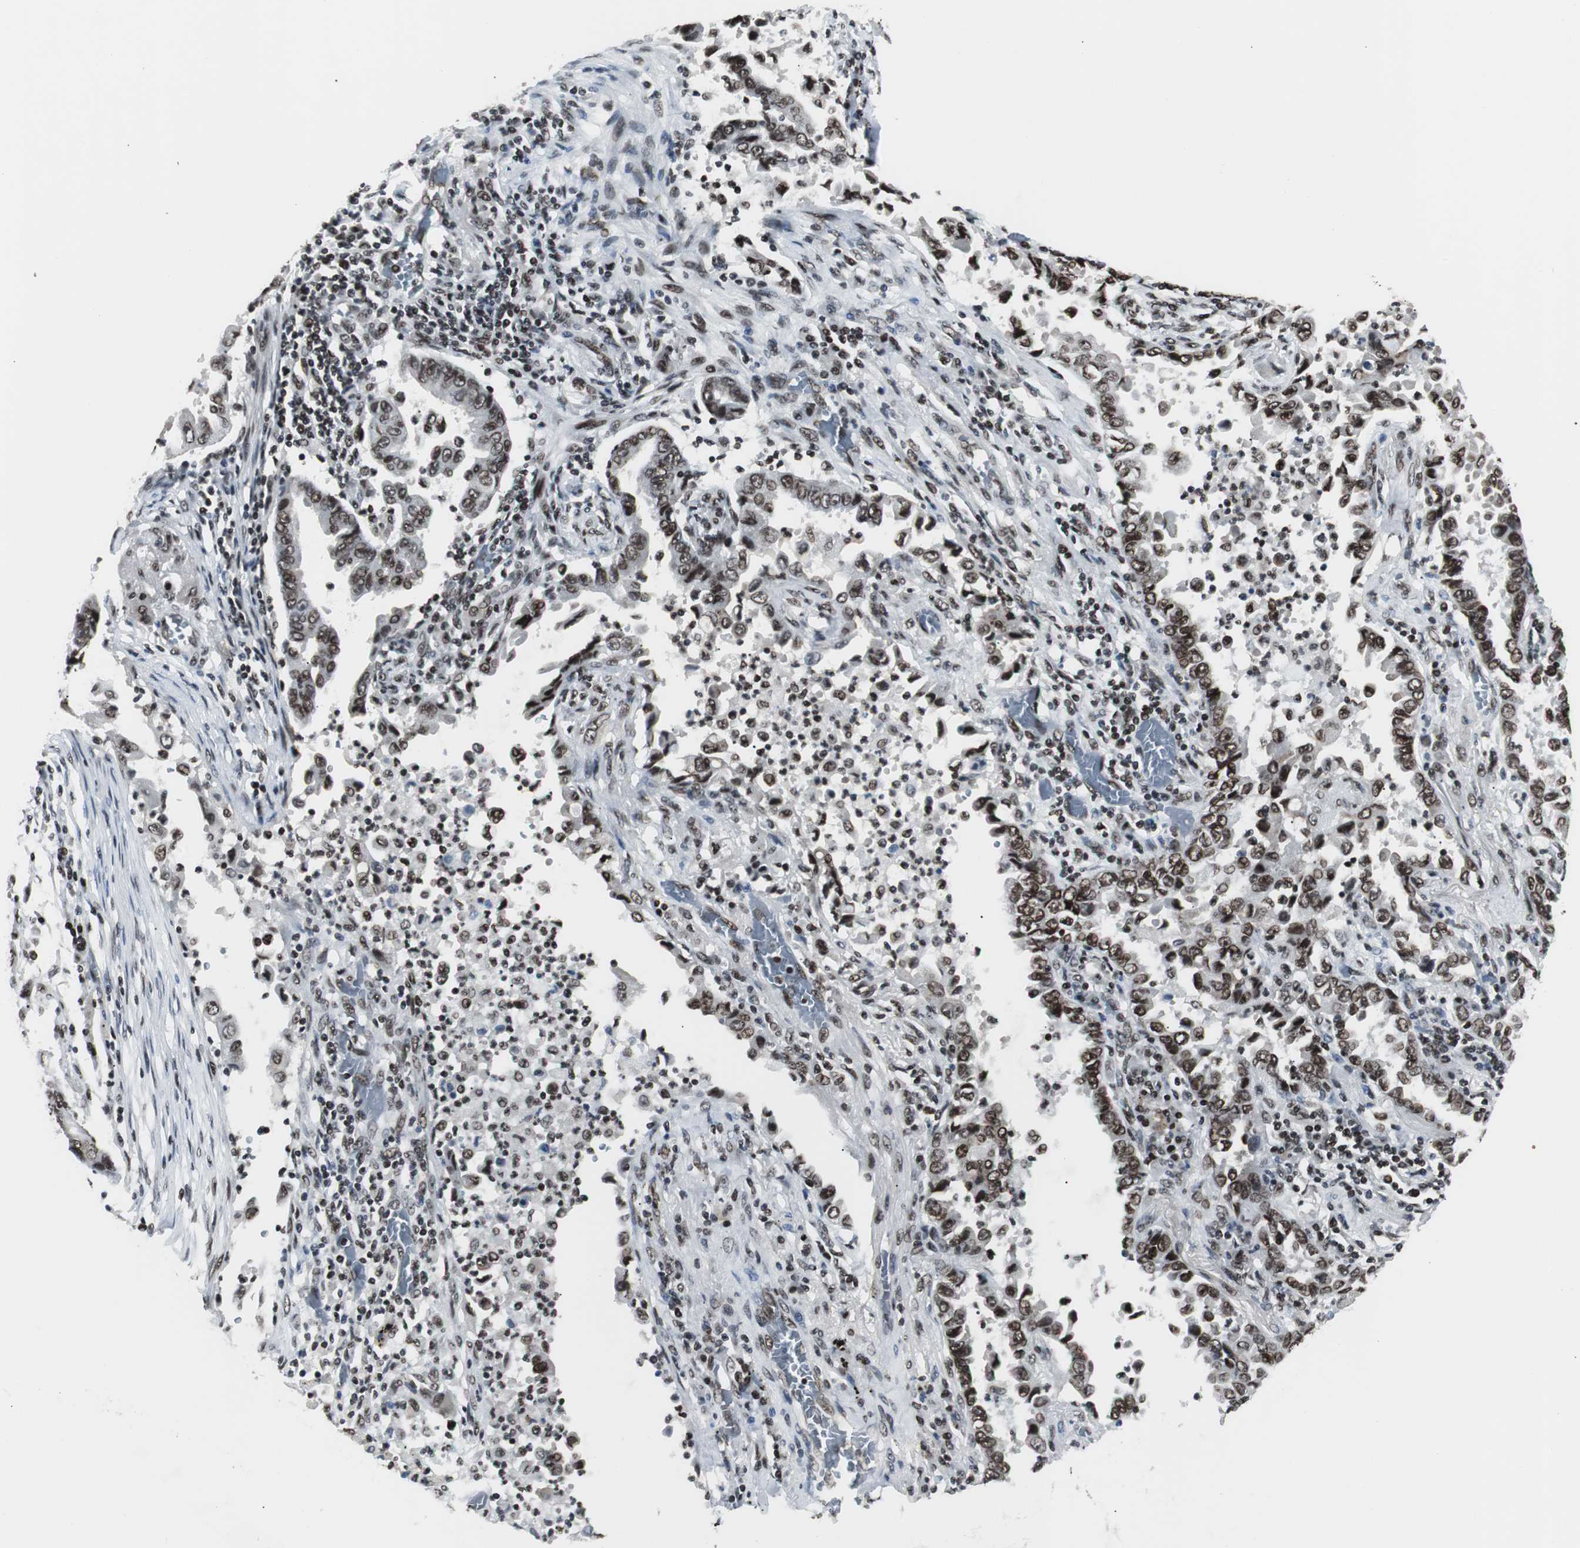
{"staining": {"intensity": "strong", "quantity": ">75%", "location": "nuclear"}, "tissue": "lung cancer", "cell_type": "Tumor cells", "image_type": "cancer", "snomed": [{"axis": "morphology", "description": "Normal tissue, NOS"}, {"axis": "morphology", "description": "Inflammation, NOS"}, {"axis": "morphology", "description": "Adenocarcinoma, NOS"}, {"axis": "topography", "description": "Lung"}], "caption": "Immunohistochemistry (IHC) (DAB) staining of human adenocarcinoma (lung) shows strong nuclear protein staining in approximately >75% of tumor cells.", "gene": "XRCC1", "patient": {"sex": "female", "age": 64}}